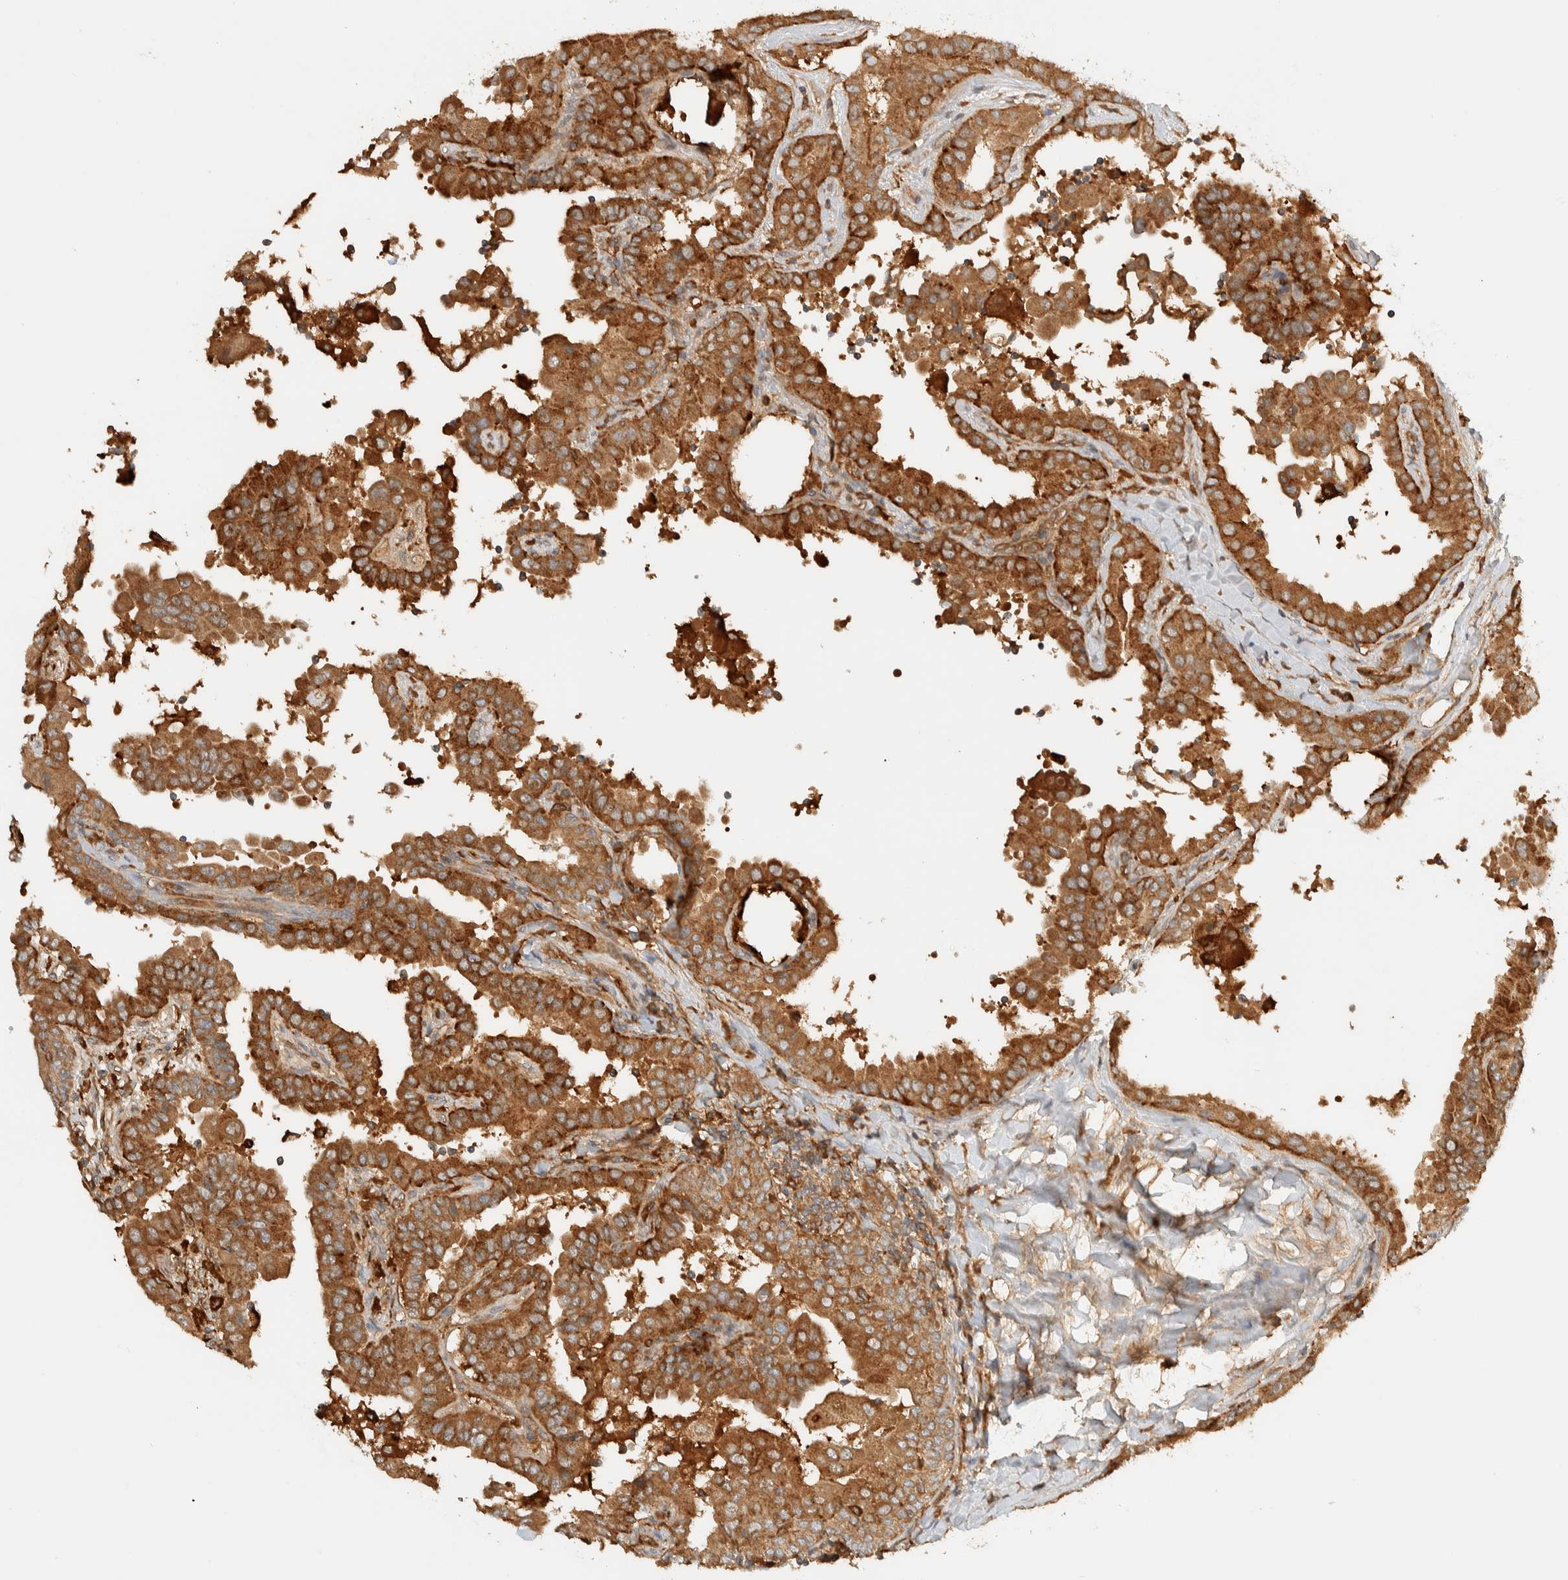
{"staining": {"intensity": "strong", "quantity": ">75%", "location": "cytoplasmic/membranous"}, "tissue": "thyroid cancer", "cell_type": "Tumor cells", "image_type": "cancer", "snomed": [{"axis": "morphology", "description": "Papillary adenocarcinoma, NOS"}, {"axis": "topography", "description": "Thyroid gland"}], "caption": "This photomicrograph demonstrates immunohistochemistry staining of thyroid cancer (papillary adenocarcinoma), with high strong cytoplasmic/membranous positivity in about >75% of tumor cells.", "gene": "TMEM192", "patient": {"sex": "male", "age": 33}}